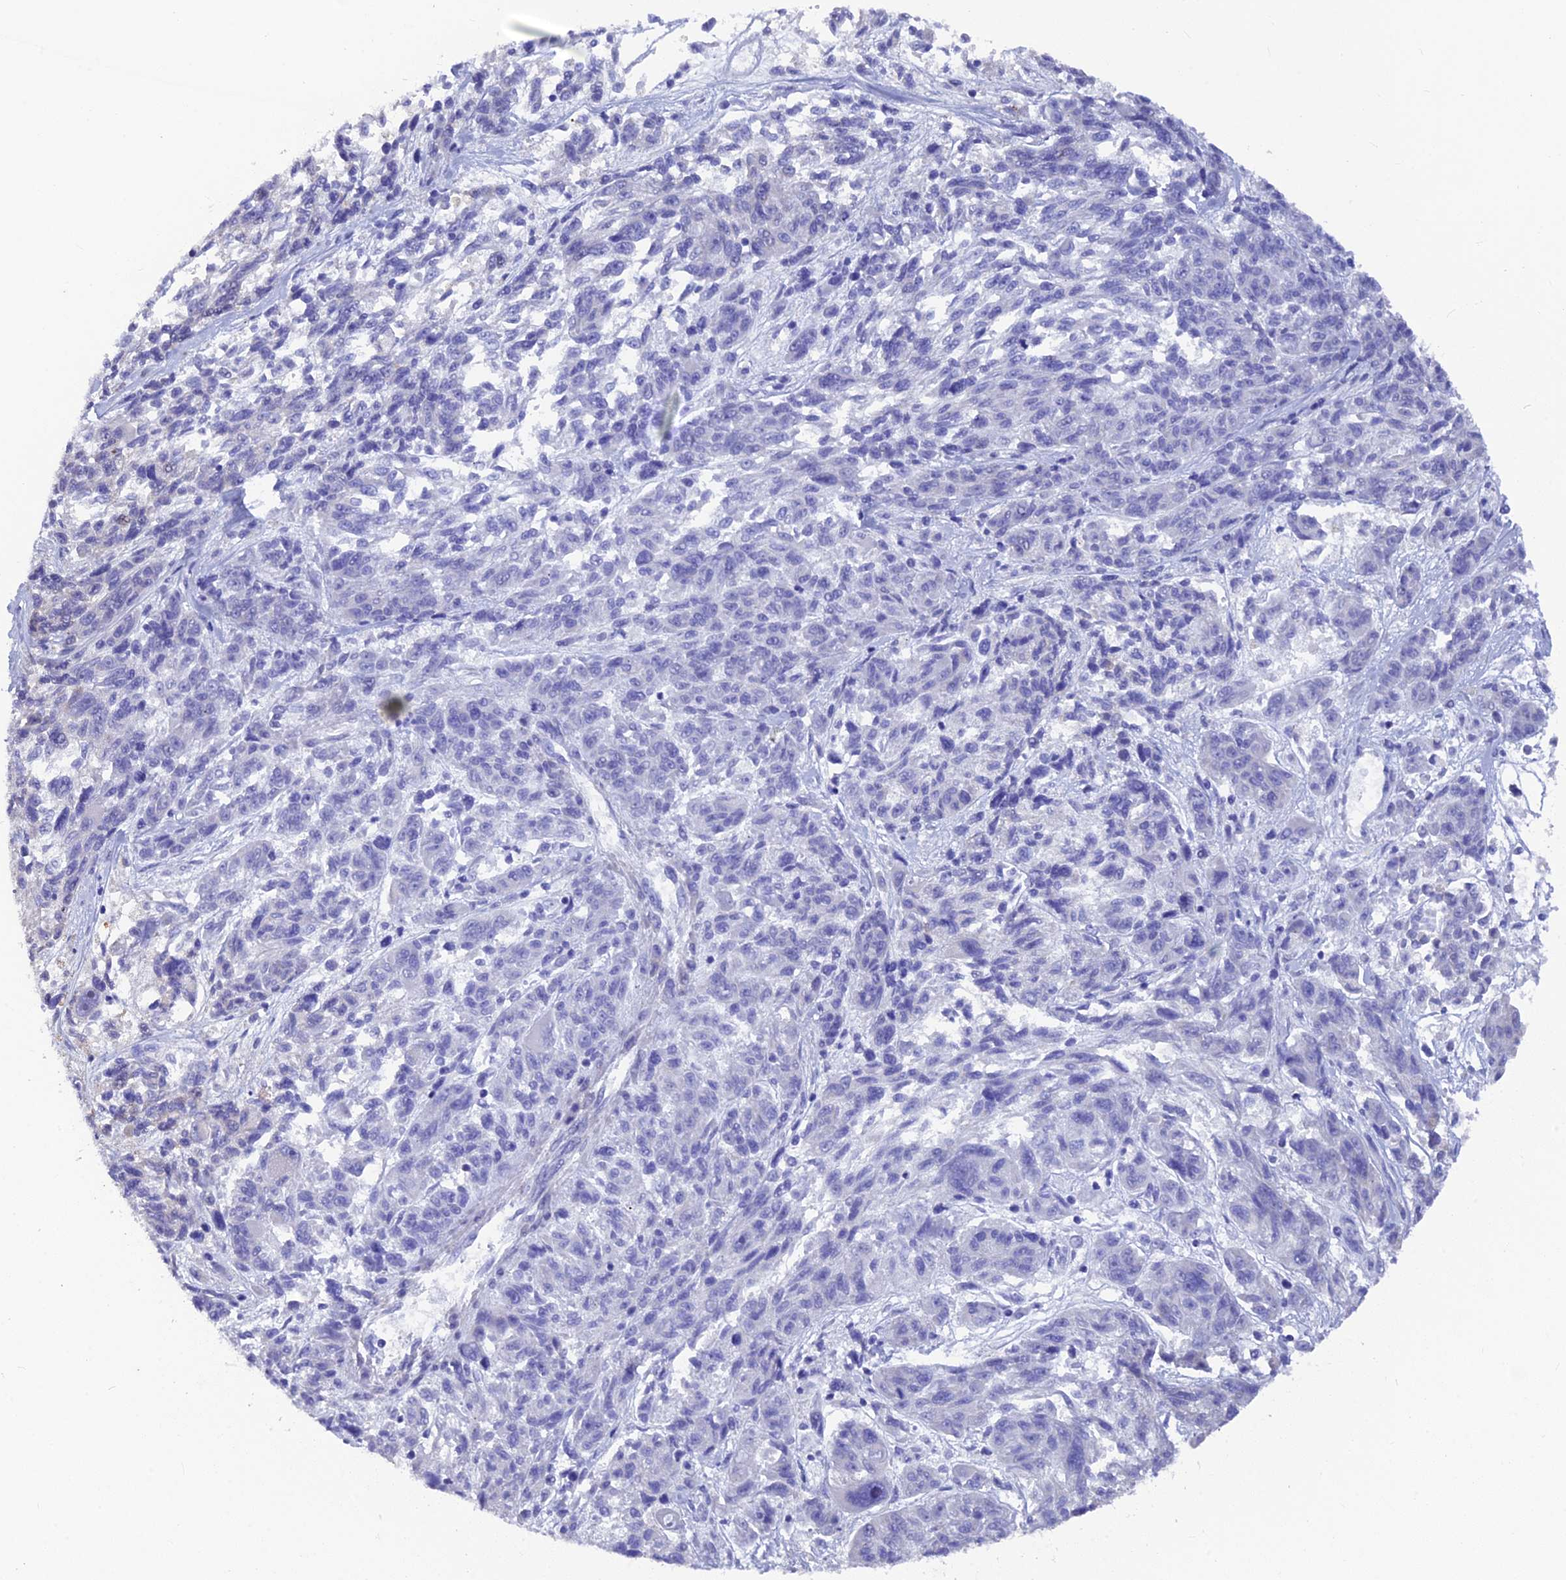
{"staining": {"intensity": "negative", "quantity": "none", "location": "none"}, "tissue": "melanoma", "cell_type": "Tumor cells", "image_type": "cancer", "snomed": [{"axis": "morphology", "description": "Malignant melanoma, NOS"}, {"axis": "topography", "description": "Skin"}], "caption": "A micrograph of human melanoma is negative for staining in tumor cells.", "gene": "AK4", "patient": {"sex": "male", "age": 53}}